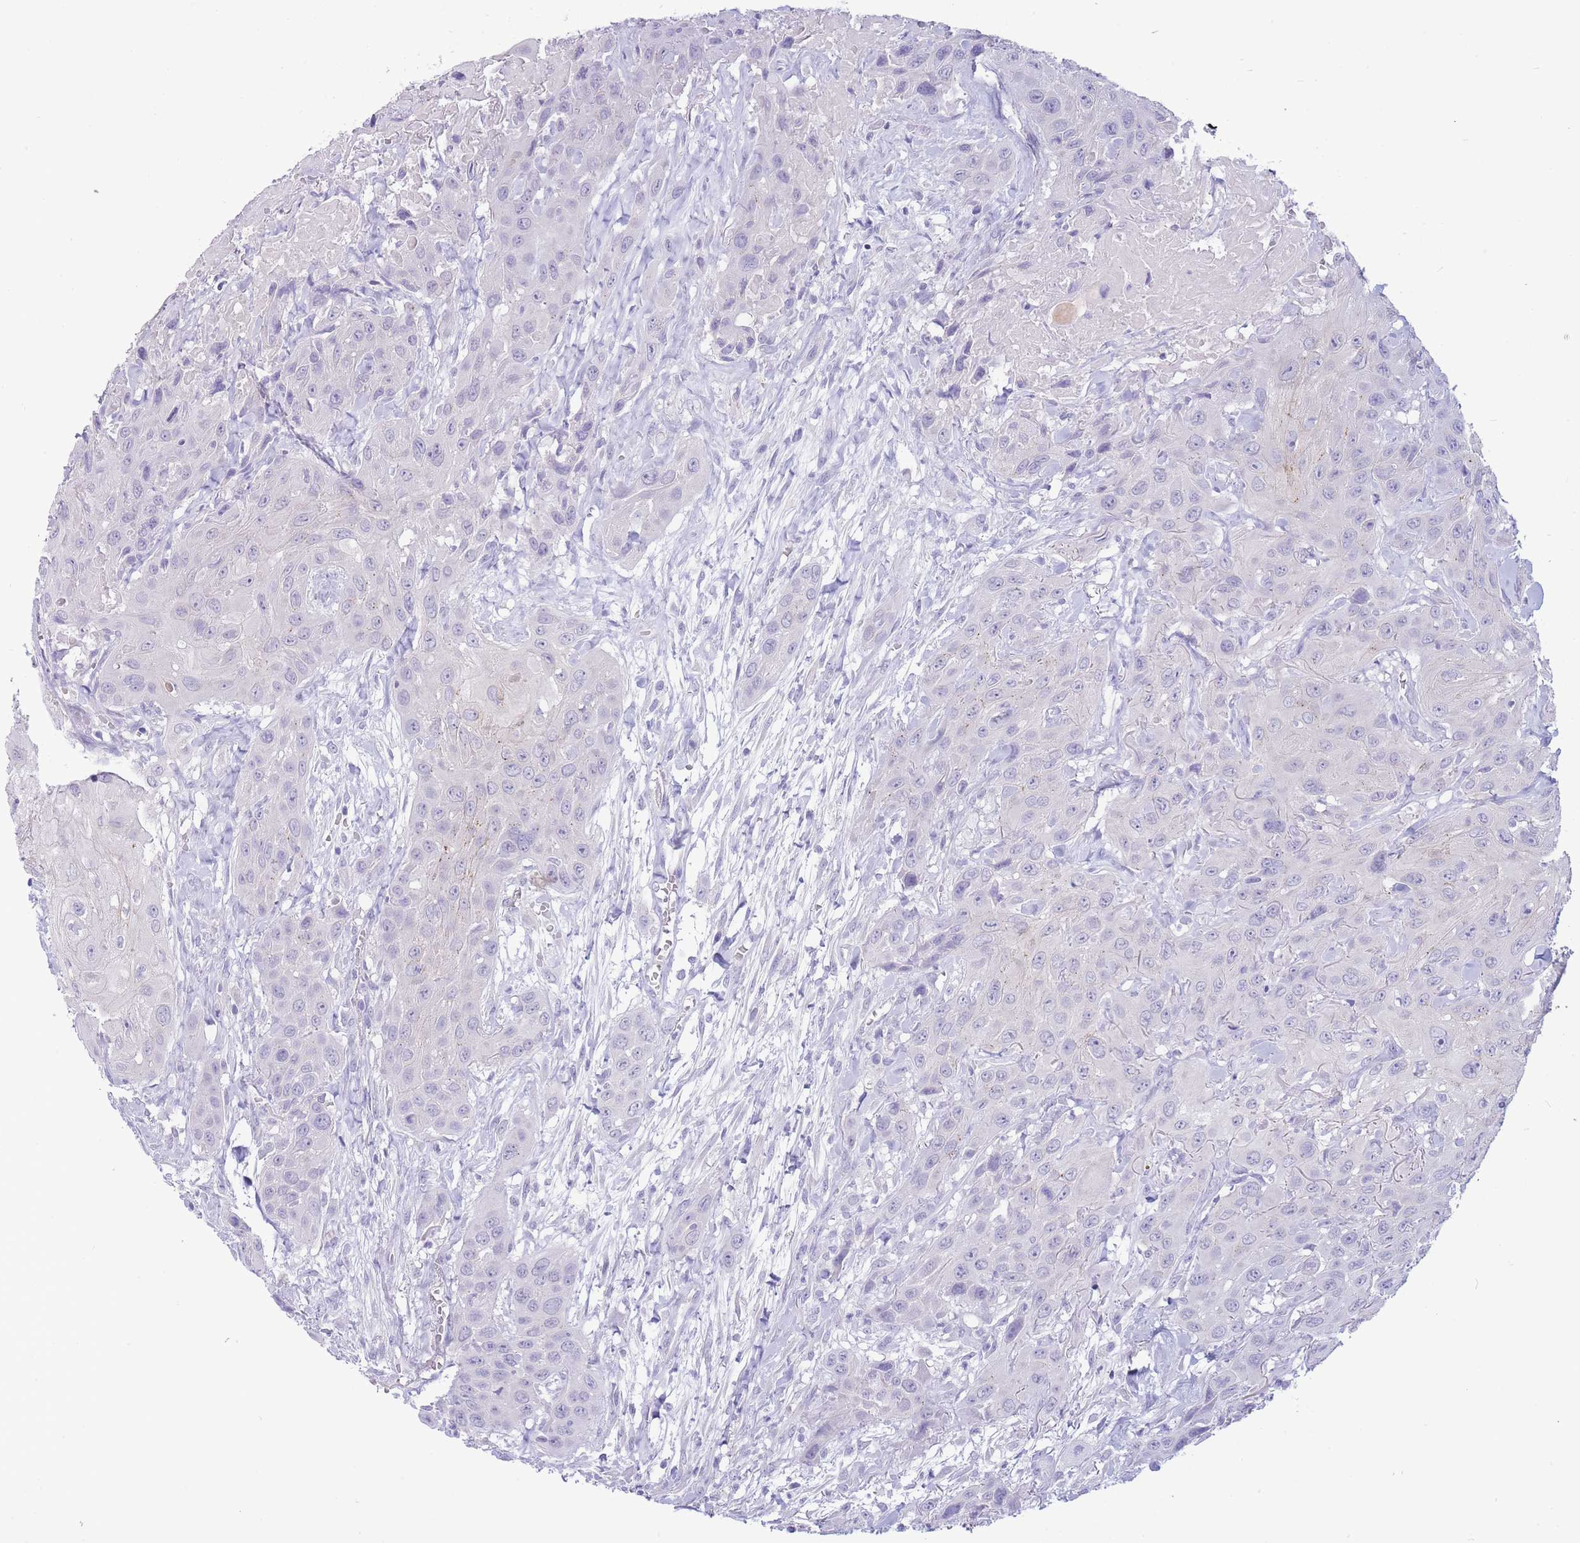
{"staining": {"intensity": "negative", "quantity": "none", "location": "none"}, "tissue": "head and neck cancer", "cell_type": "Tumor cells", "image_type": "cancer", "snomed": [{"axis": "morphology", "description": "Squamous cell carcinoma, NOS"}, {"axis": "topography", "description": "Head-Neck"}], "caption": "Immunohistochemical staining of head and neck squamous cell carcinoma shows no significant staining in tumor cells.", "gene": "ASAP3", "patient": {"sex": "male", "age": 81}}